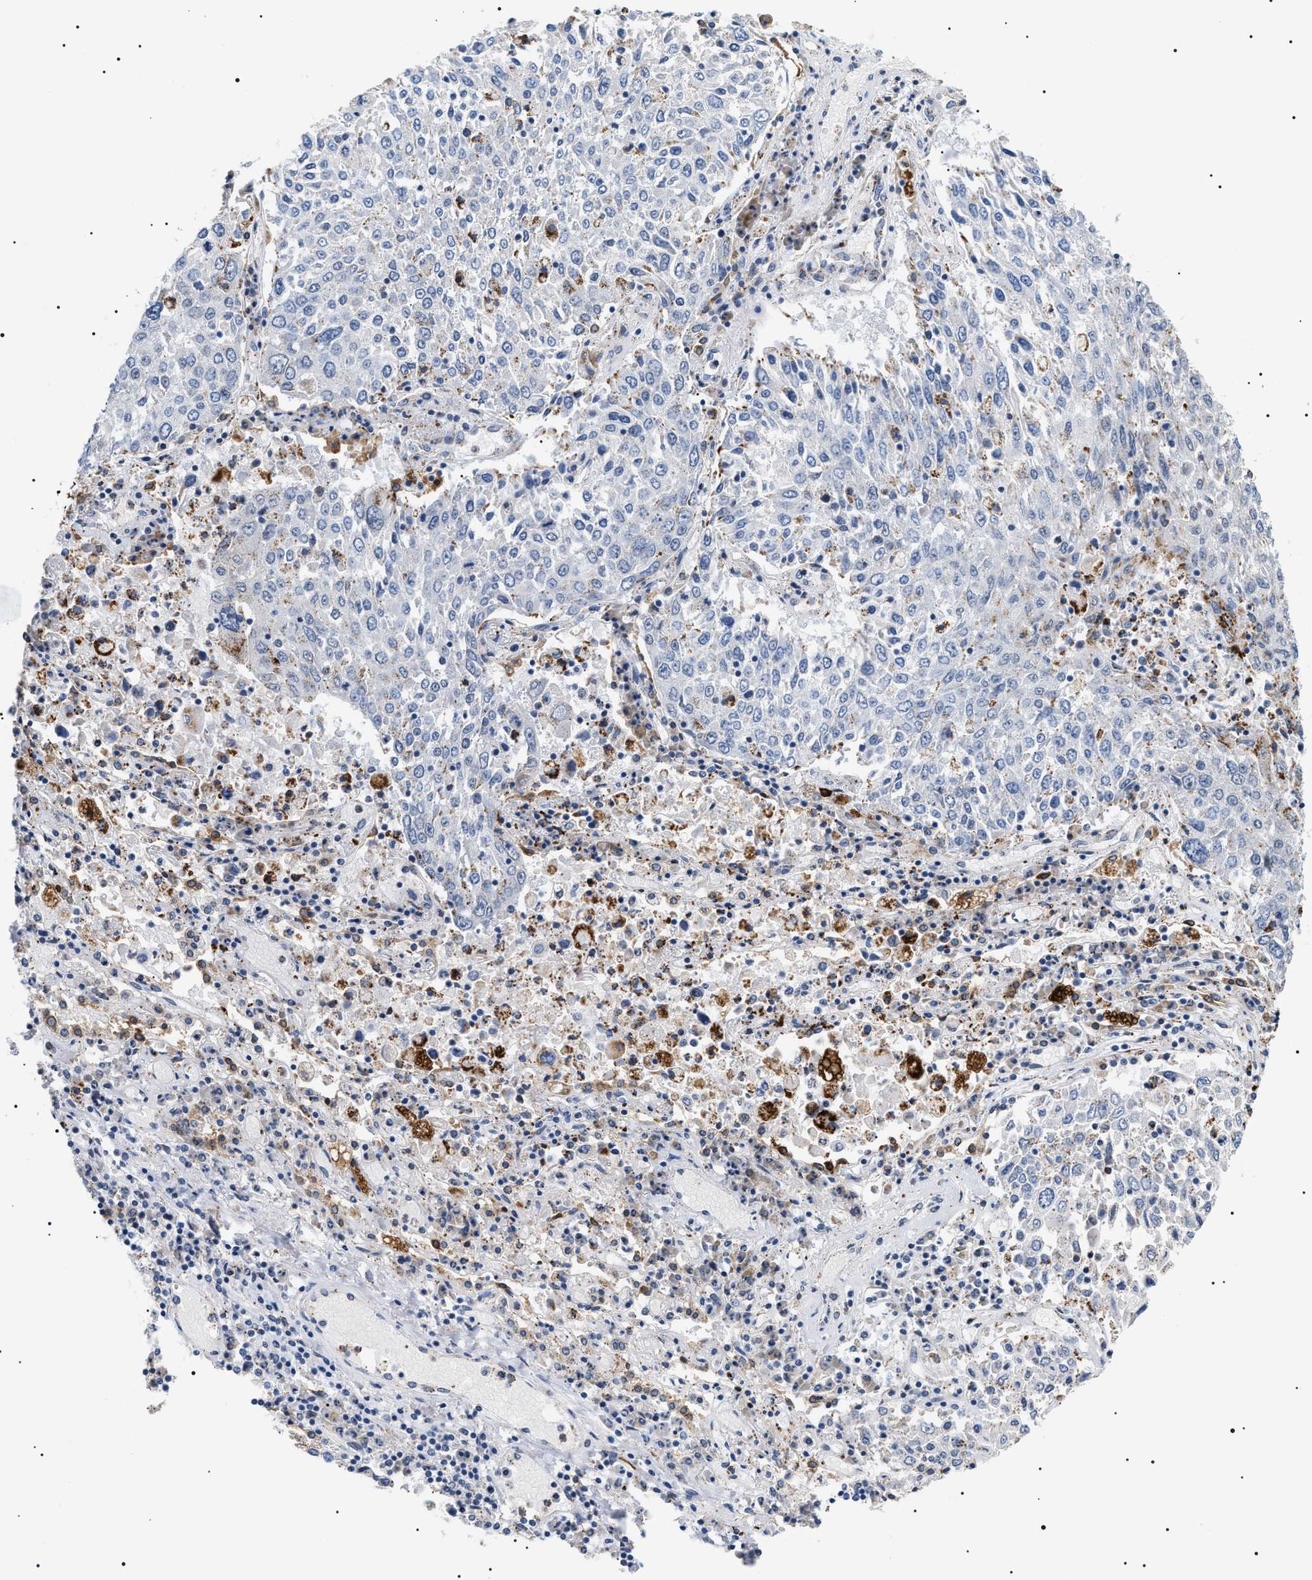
{"staining": {"intensity": "negative", "quantity": "none", "location": "none"}, "tissue": "lung cancer", "cell_type": "Tumor cells", "image_type": "cancer", "snomed": [{"axis": "morphology", "description": "Squamous cell carcinoma, NOS"}, {"axis": "topography", "description": "Lung"}], "caption": "This is an IHC micrograph of human squamous cell carcinoma (lung). There is no expression in tumor cells.", "gene": "HSD17B11", "patient": {"sex": "male", "age": 65}}